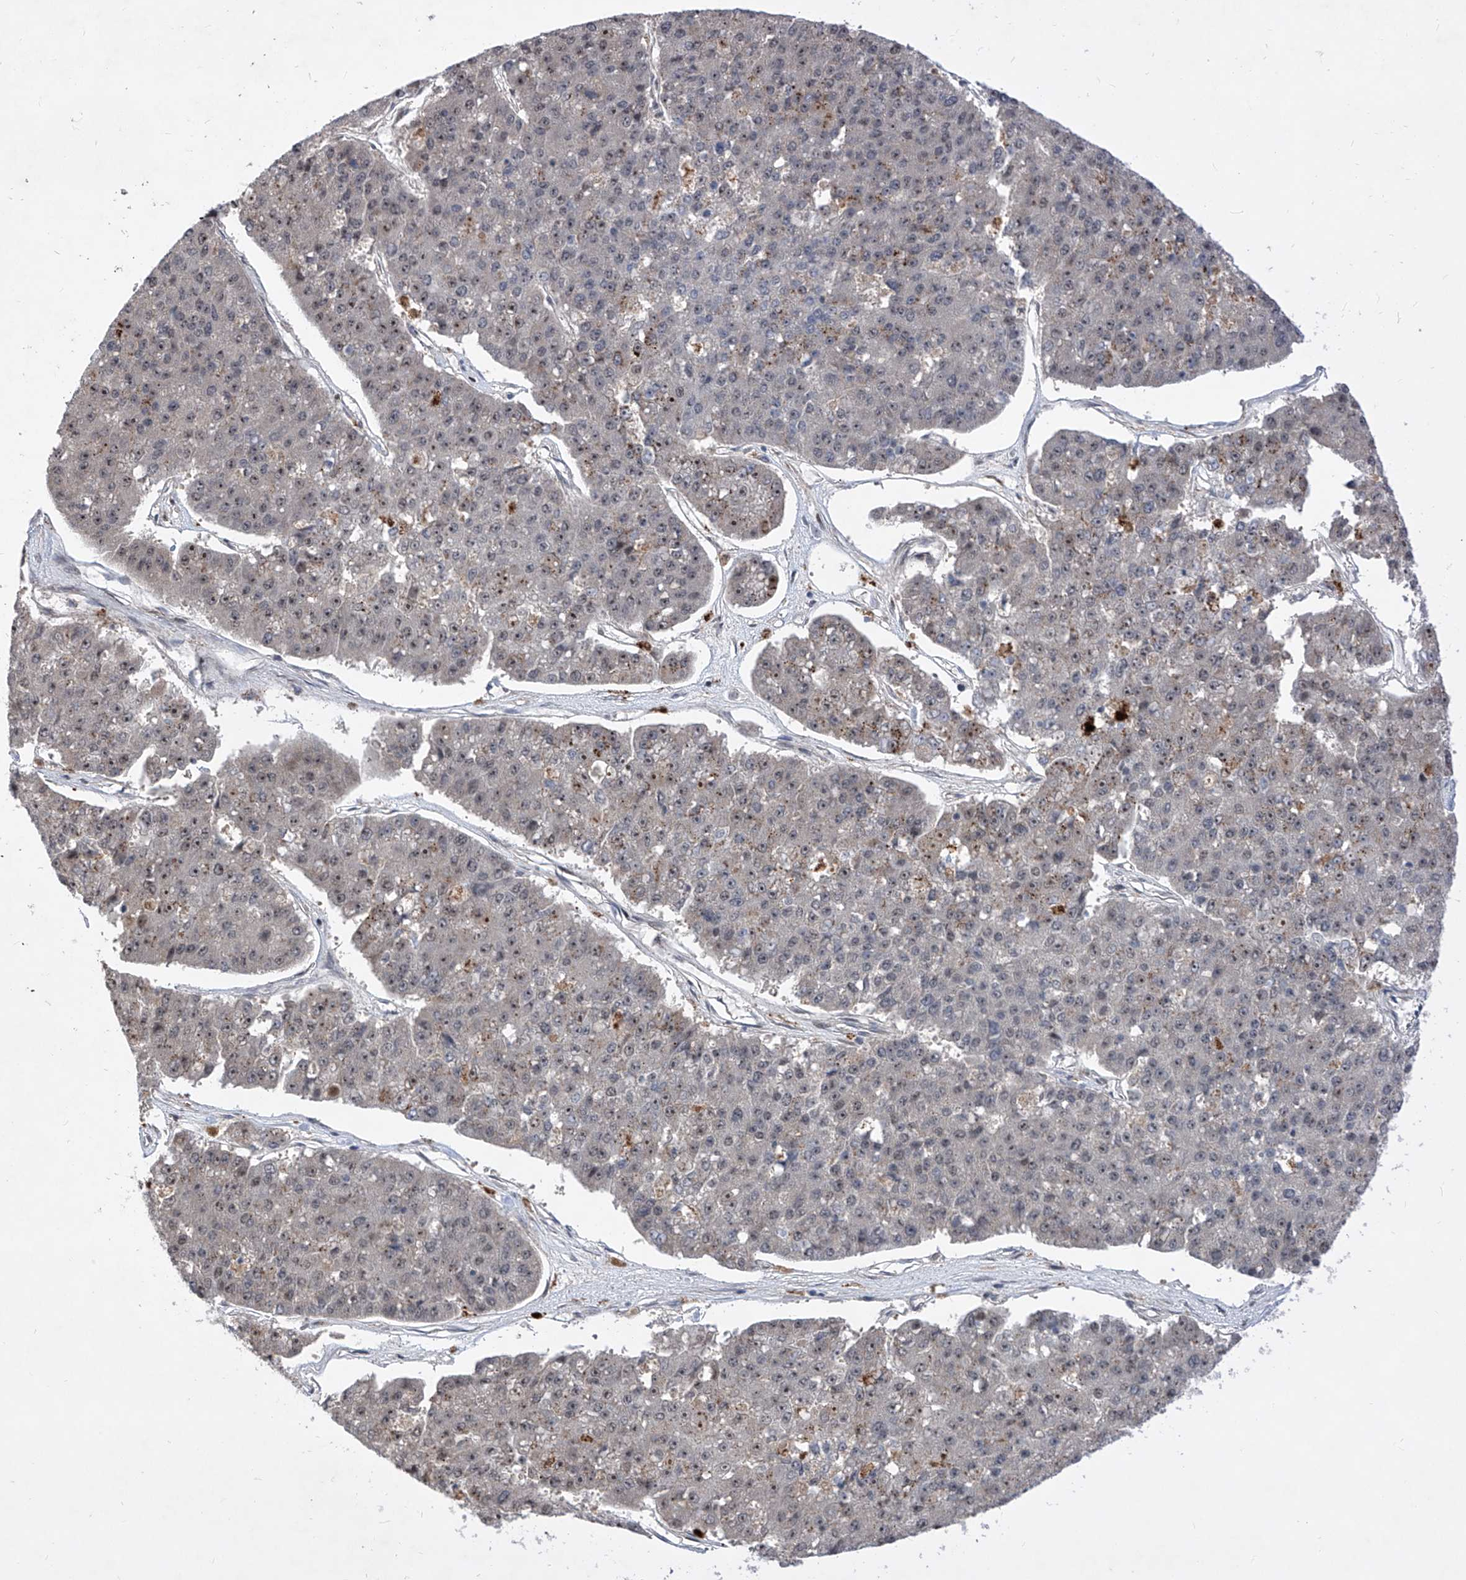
{"staining": {"intensity": "weak", "quantity": "<25%", "location": "cytoplasmic/membranous,nuclear"}, "tissue": "pancreatic cancer", "cell_type": "Tumor cells", "image_type": "cancer", "snomed": [{"axis": "morphology", "description": "Adenocarcinoma, NOS"}, {"axis": "topography", "description": "Pancreas"}], "caption": "An image of human pancreatic cancer is negative for staining in tumor cells. Brightfield microscopy of immunohistochemistry stained with DAB (3,3'-diaminobenzidine) (brown) and hematoxylin (blue), captured at high magnification.", "gene": "LGR4", "patient": {"sex": "male", "age": 50}}